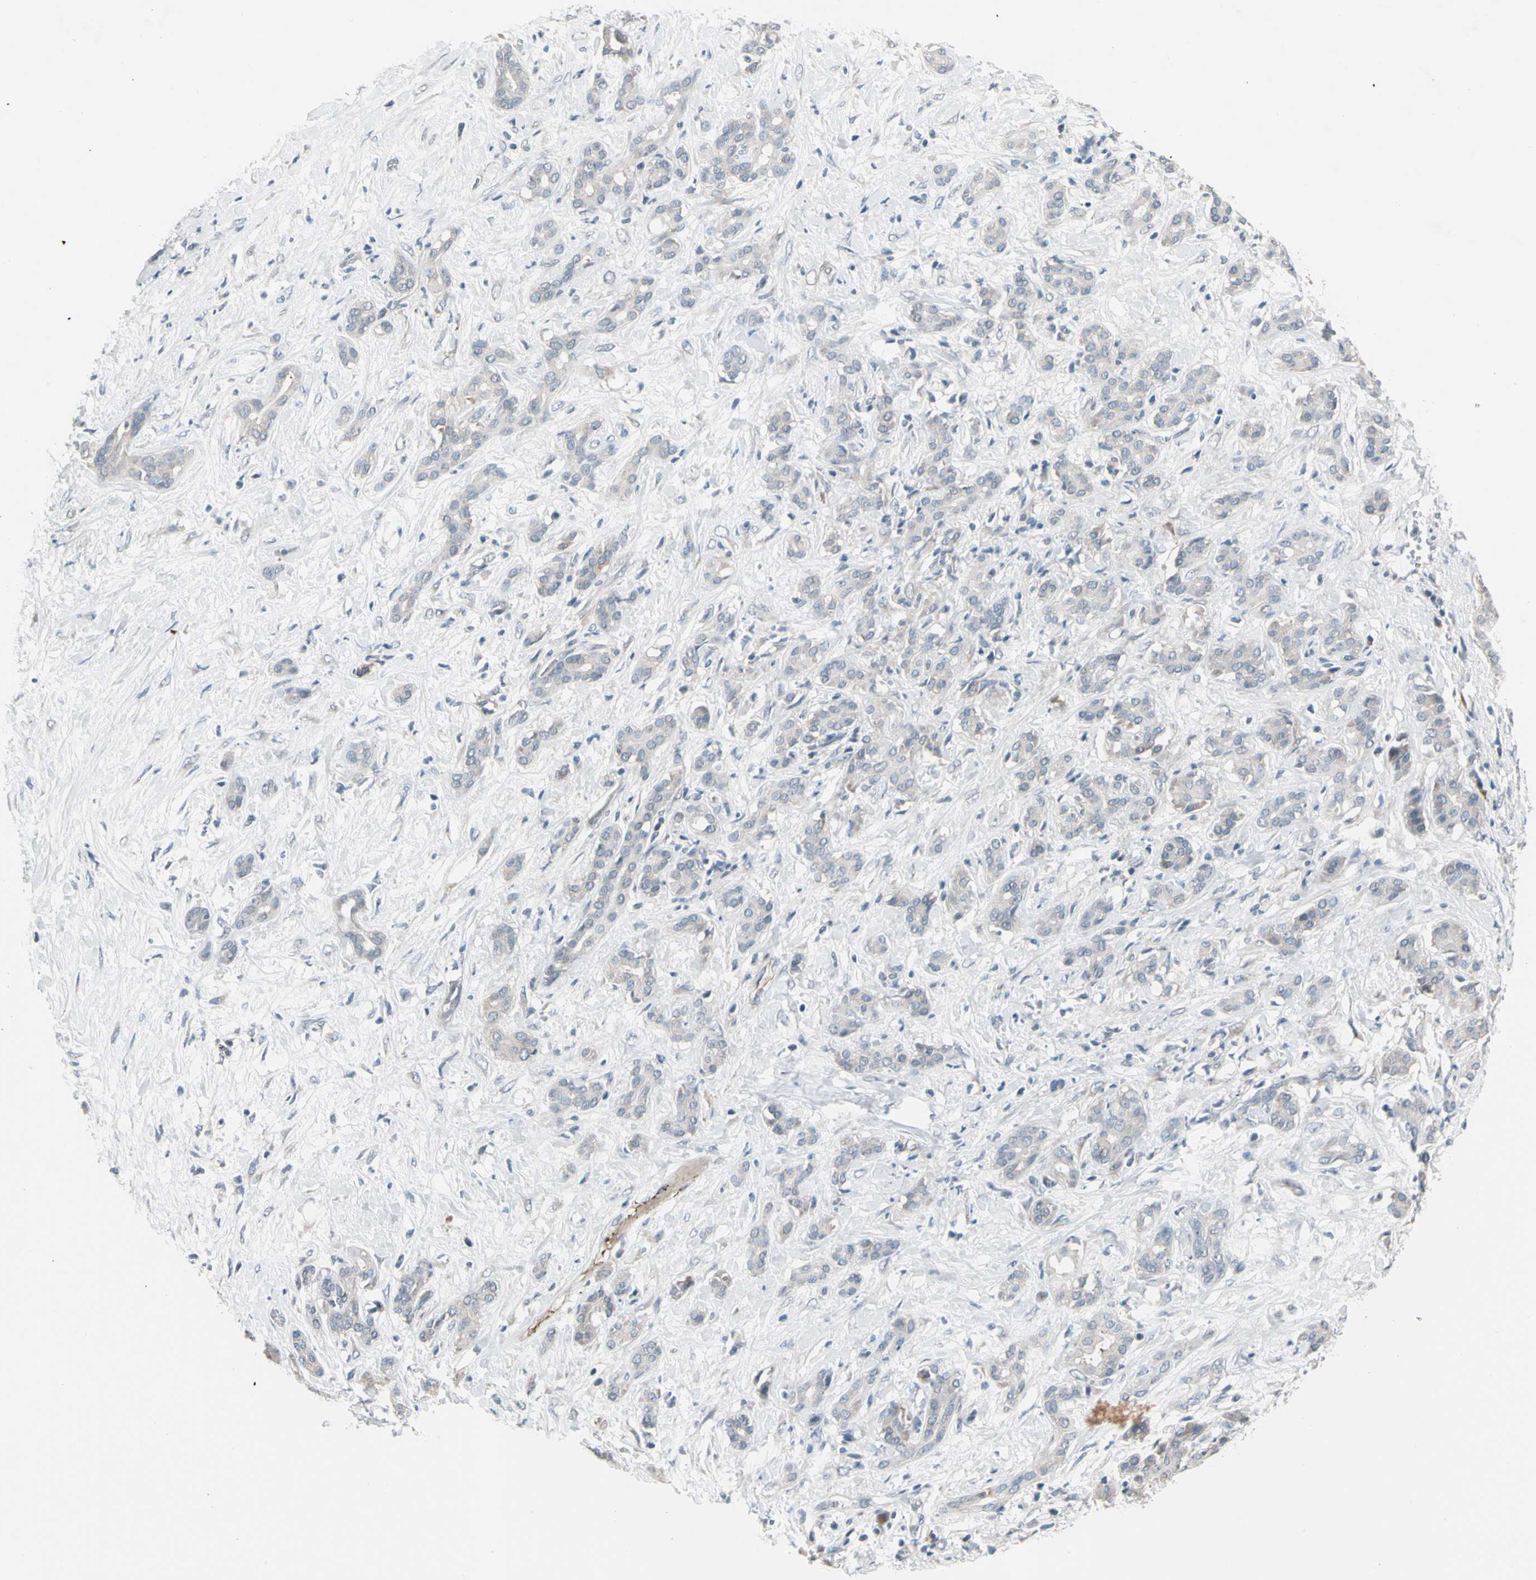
{"staining": {"intensity": "weak", "quantity": "25%-75%", "location": "cytoplasmic/membranous"}, "tissue": "pancreatic cancer", "cell_type": "Tumor cells", "image_type": "cancer", "snomed": [{"axis": "morphology", "description": "Adenocarcinoma, NOS"}, {"axis": "topography", "description": "Pancreas"}], "caption": "Pancreatic adenocarcinoma stained with DAB (3,3'-diaminobenzidine) immunohistochemistry (IHC) shows low levels of weak cytoplasmic/membranous staining in about 25%-75% of tumor cells.", "gene": "SV2A", "patient": {"sex": "male", "age": 41}}